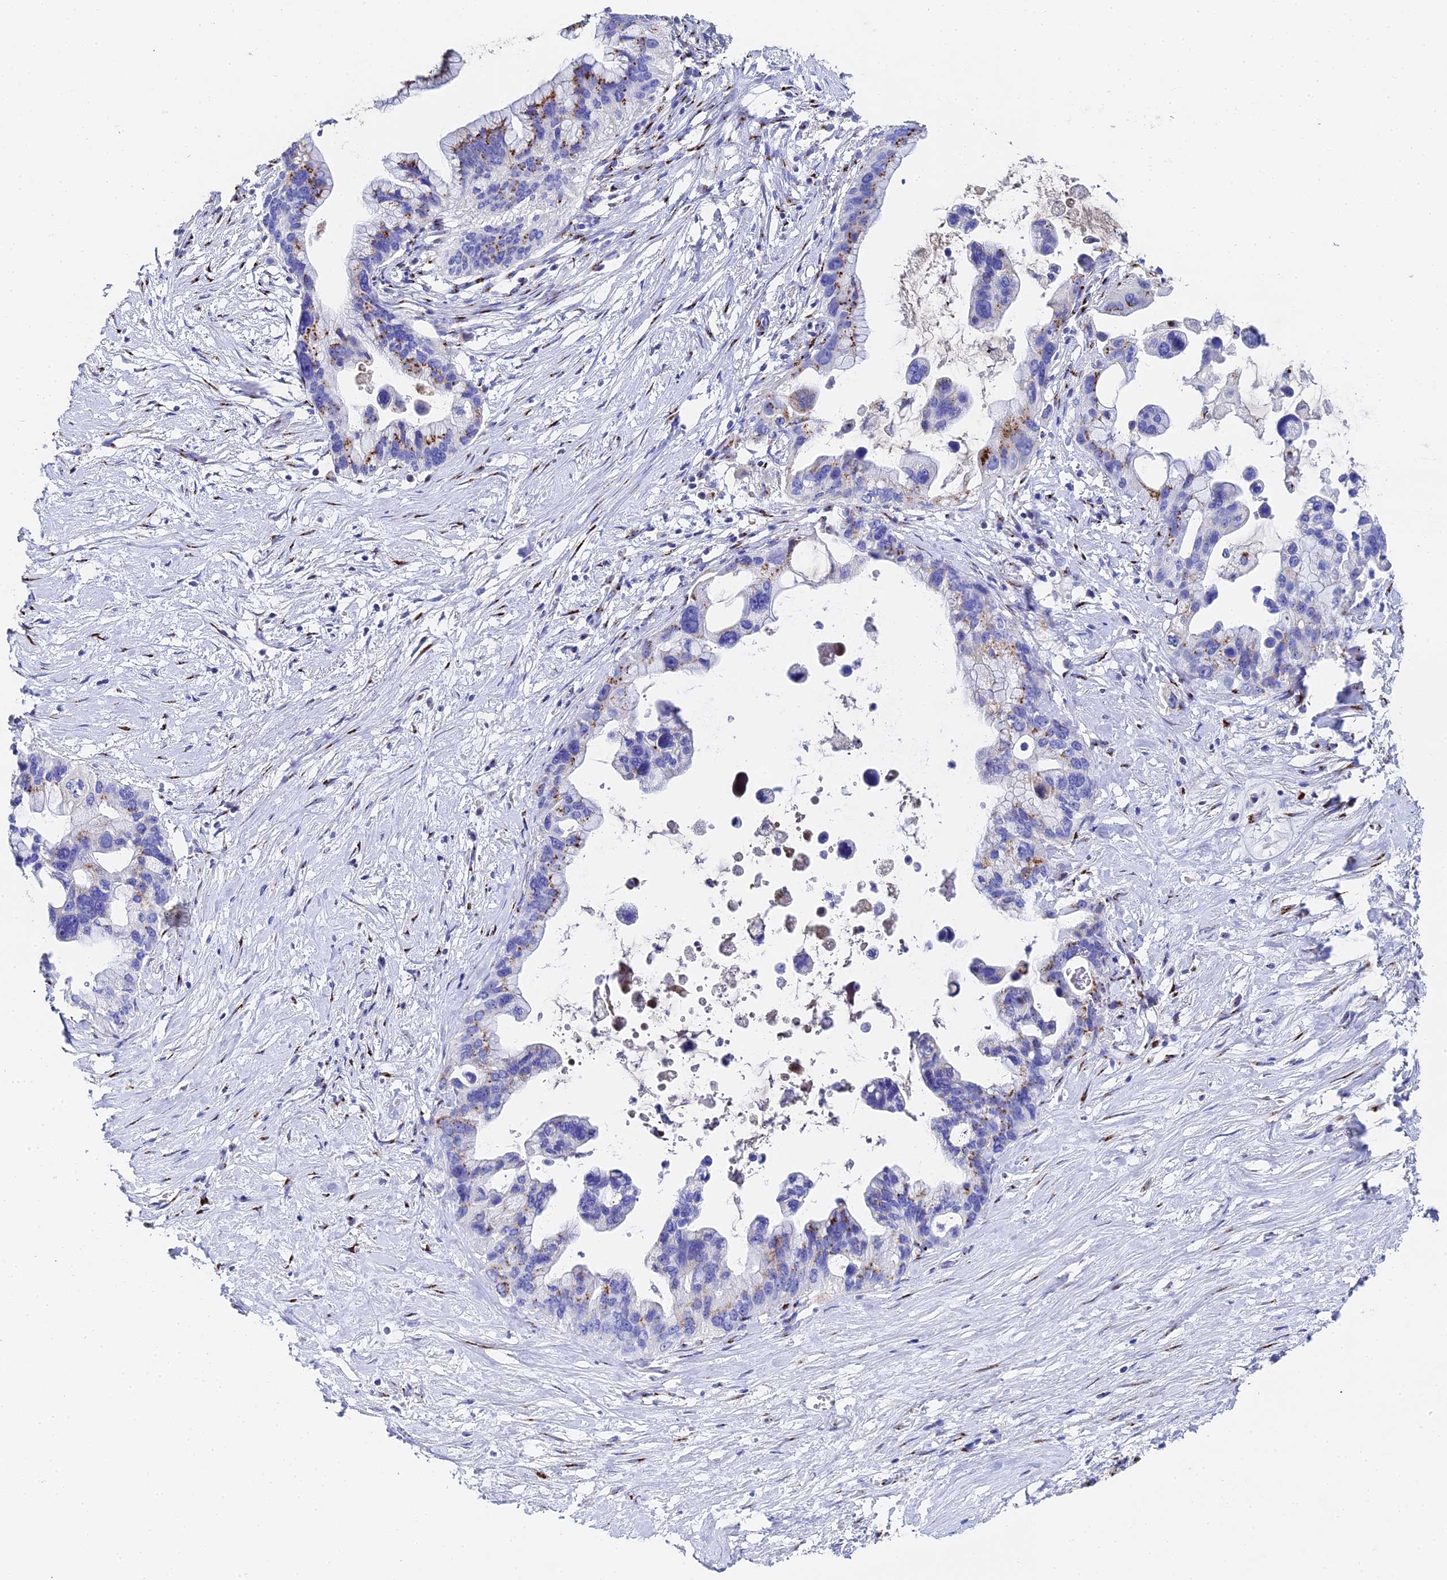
{"staining": {"intensity": "moderate", "quantity": "25%-75%", "location": "cytoplasmic/membranous"}, "tissue": "pancreatic cancer", "cell_type": "Tumor cells", "image_type": "cancer", "snomed": [{"axis": "morphology", "description": "Adenocarcinoma, NOS"}, {"axis": "topography", "description": "Pancreas"}], "caption": "Immunohistochemistry staining of pancreatic cancer (adenocarcinoma), which reveals medium levels of moderate cytoplasmic/membranous expression in about 25%-75% of tumor cells indicating moderate cytoplasmic/membranous protein positivity. The staining was performed using DAB (brown) for protein detection and nuclei were counterstained in hematoxylin (blue).", "gene": "ENSG00000268674", "patient": {"sex": "female", "age": 83}}